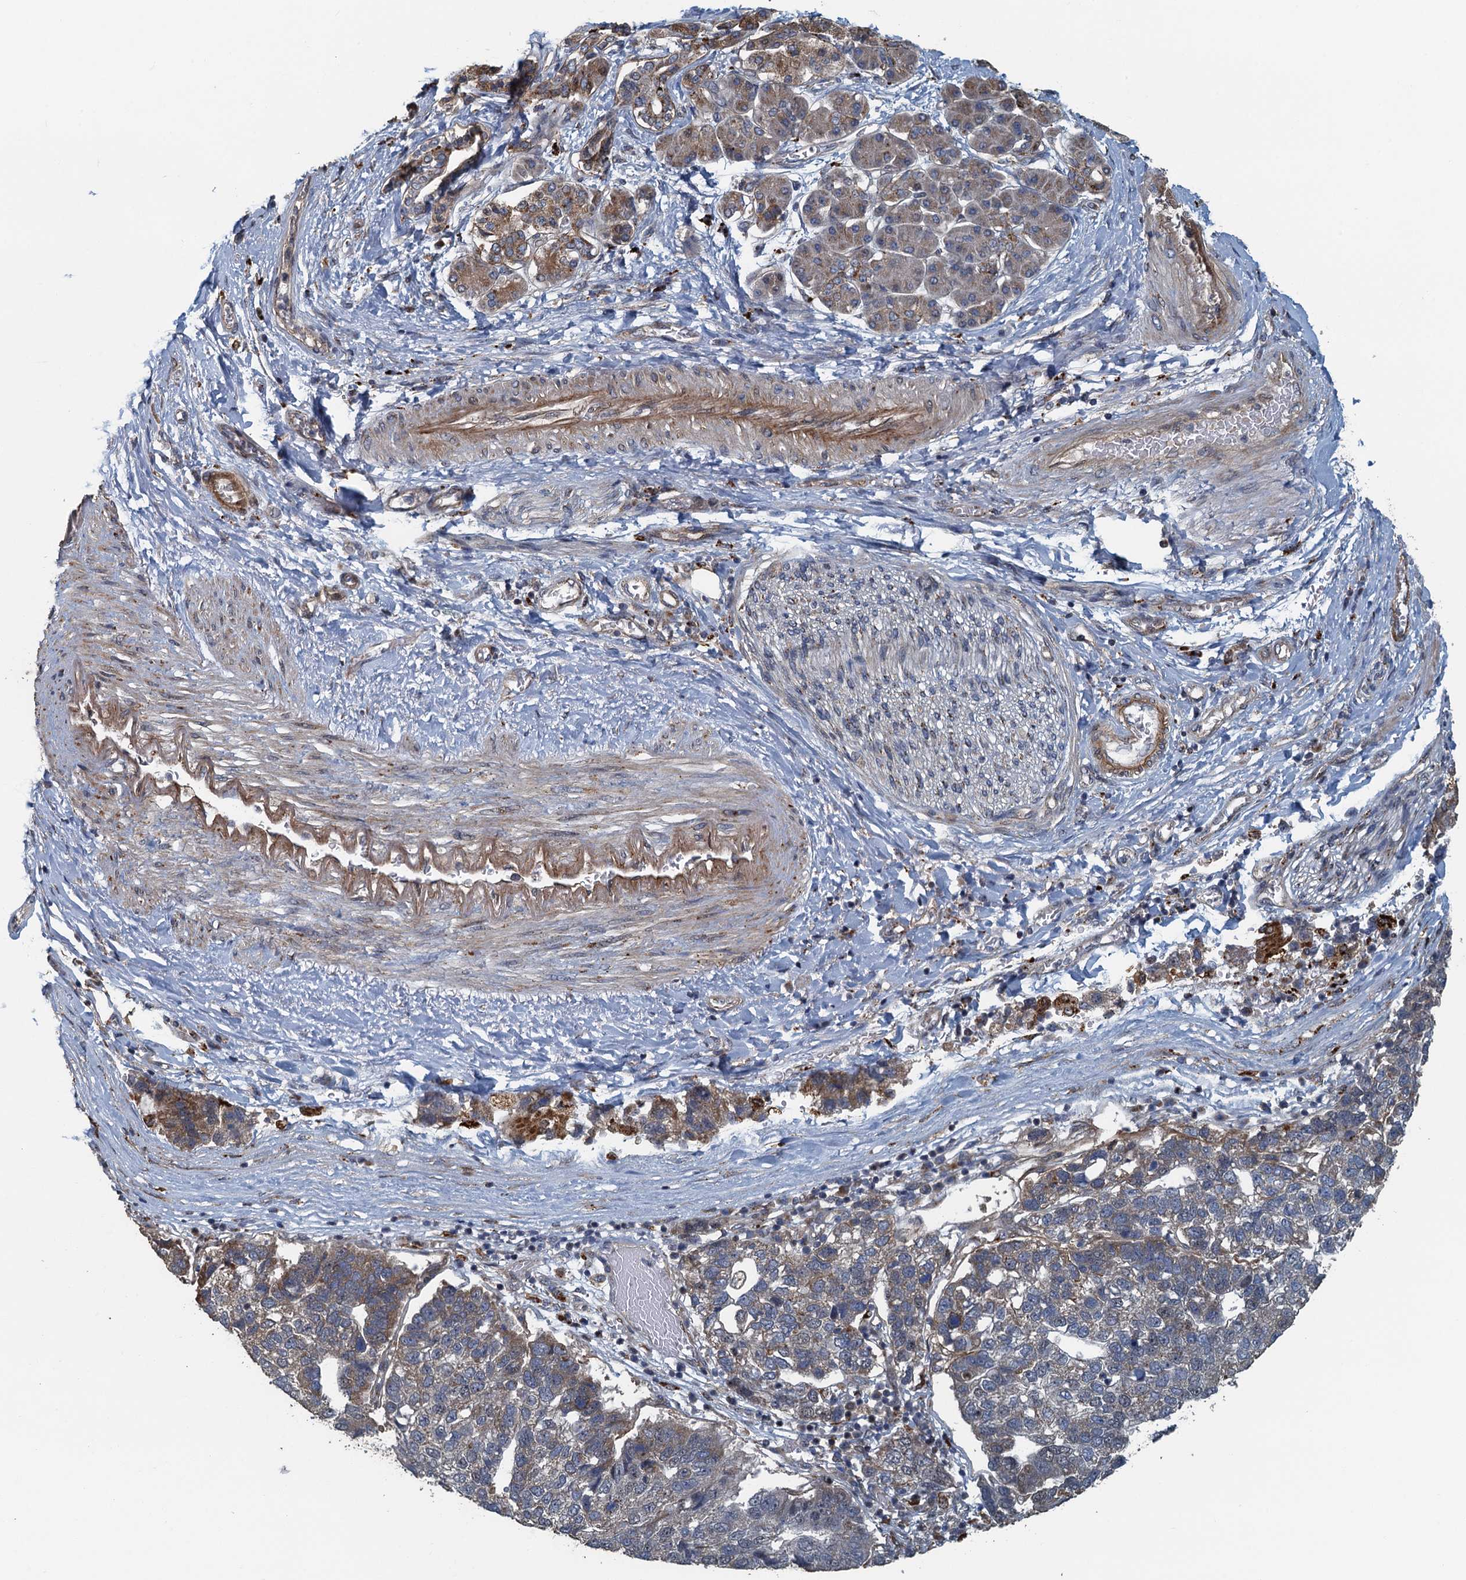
{"staining": {"intensity": "weak", "quantity": "<25%", "location": "cytoplasmic/membranous"}, "tissue": "pancreatic cancer", "cell_type": "Tumor cells", "image_type": "cancer", "snomed": [{"axis": "morphology", "description": "Adenocarcinoma, NOS"}, {"axis": "topography", "description": "Pancreas"}], "caption": "IHC histopathology image of neoplastic tissue: human adenocarcinoma (pancreatic) stained with DAB (3,3'-diaminobenzidine) reveals no significant protein expression in tumor cells.", "gene": "AGRN", "patient": {"sex": "female", "age": 61}}